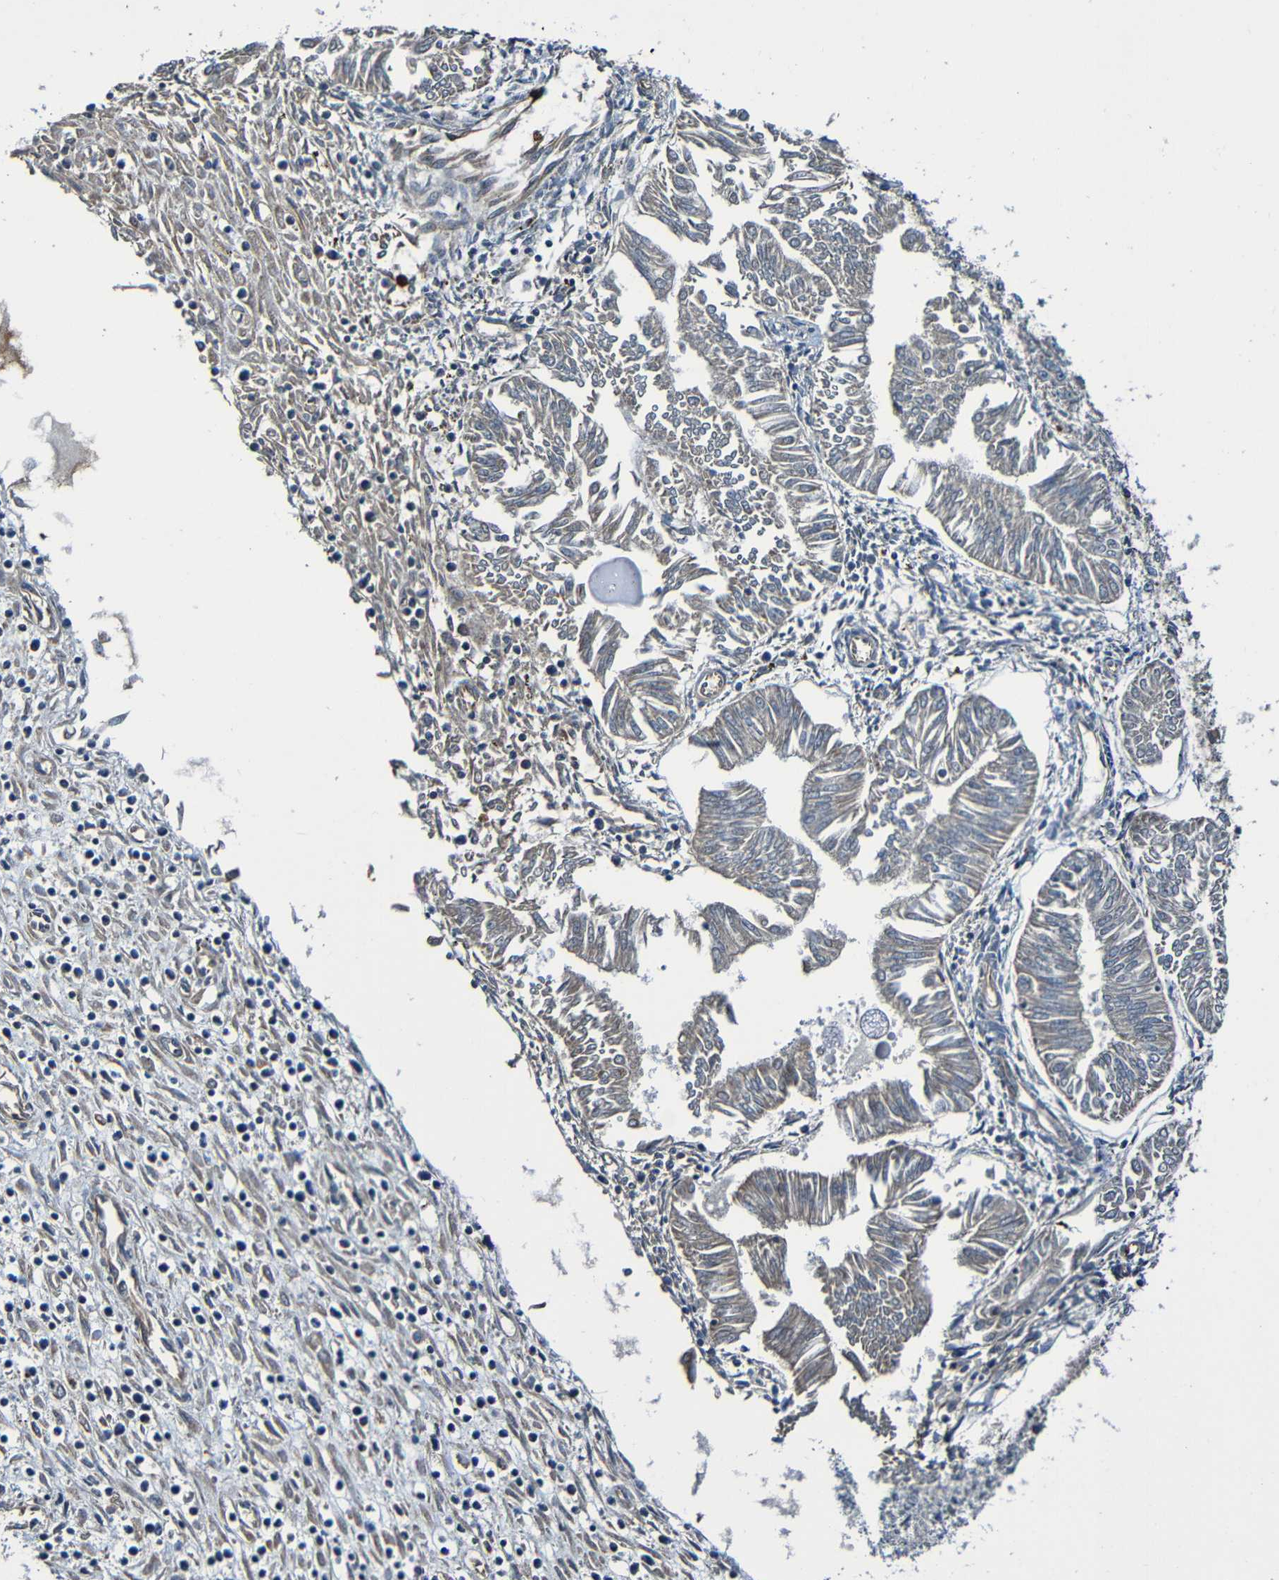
{"staining": {"intensity": "weak", "quantity": "25%-75%", "location": "cytoplasmic/membranous"}, "tissue": "endometrial cancer", "cell_type": "Tumor cells", "image_type": "cancer", "snomed": [{"axis": "morphology", "description": "Adenocarcinoma, NOS"}, {"axis": "topography", "description": "Endometrium"}], "caption": "This photomicrograph demonstrates immunohistochemistry (IHC) staining of human endometrial cancer (adenocarcinoma), with low weak cytoplasmic/membranous expression in about 25%-75% of tumor cells.", "gene": "ADAM15", "patient": {"sex": "female", "age": 53}}